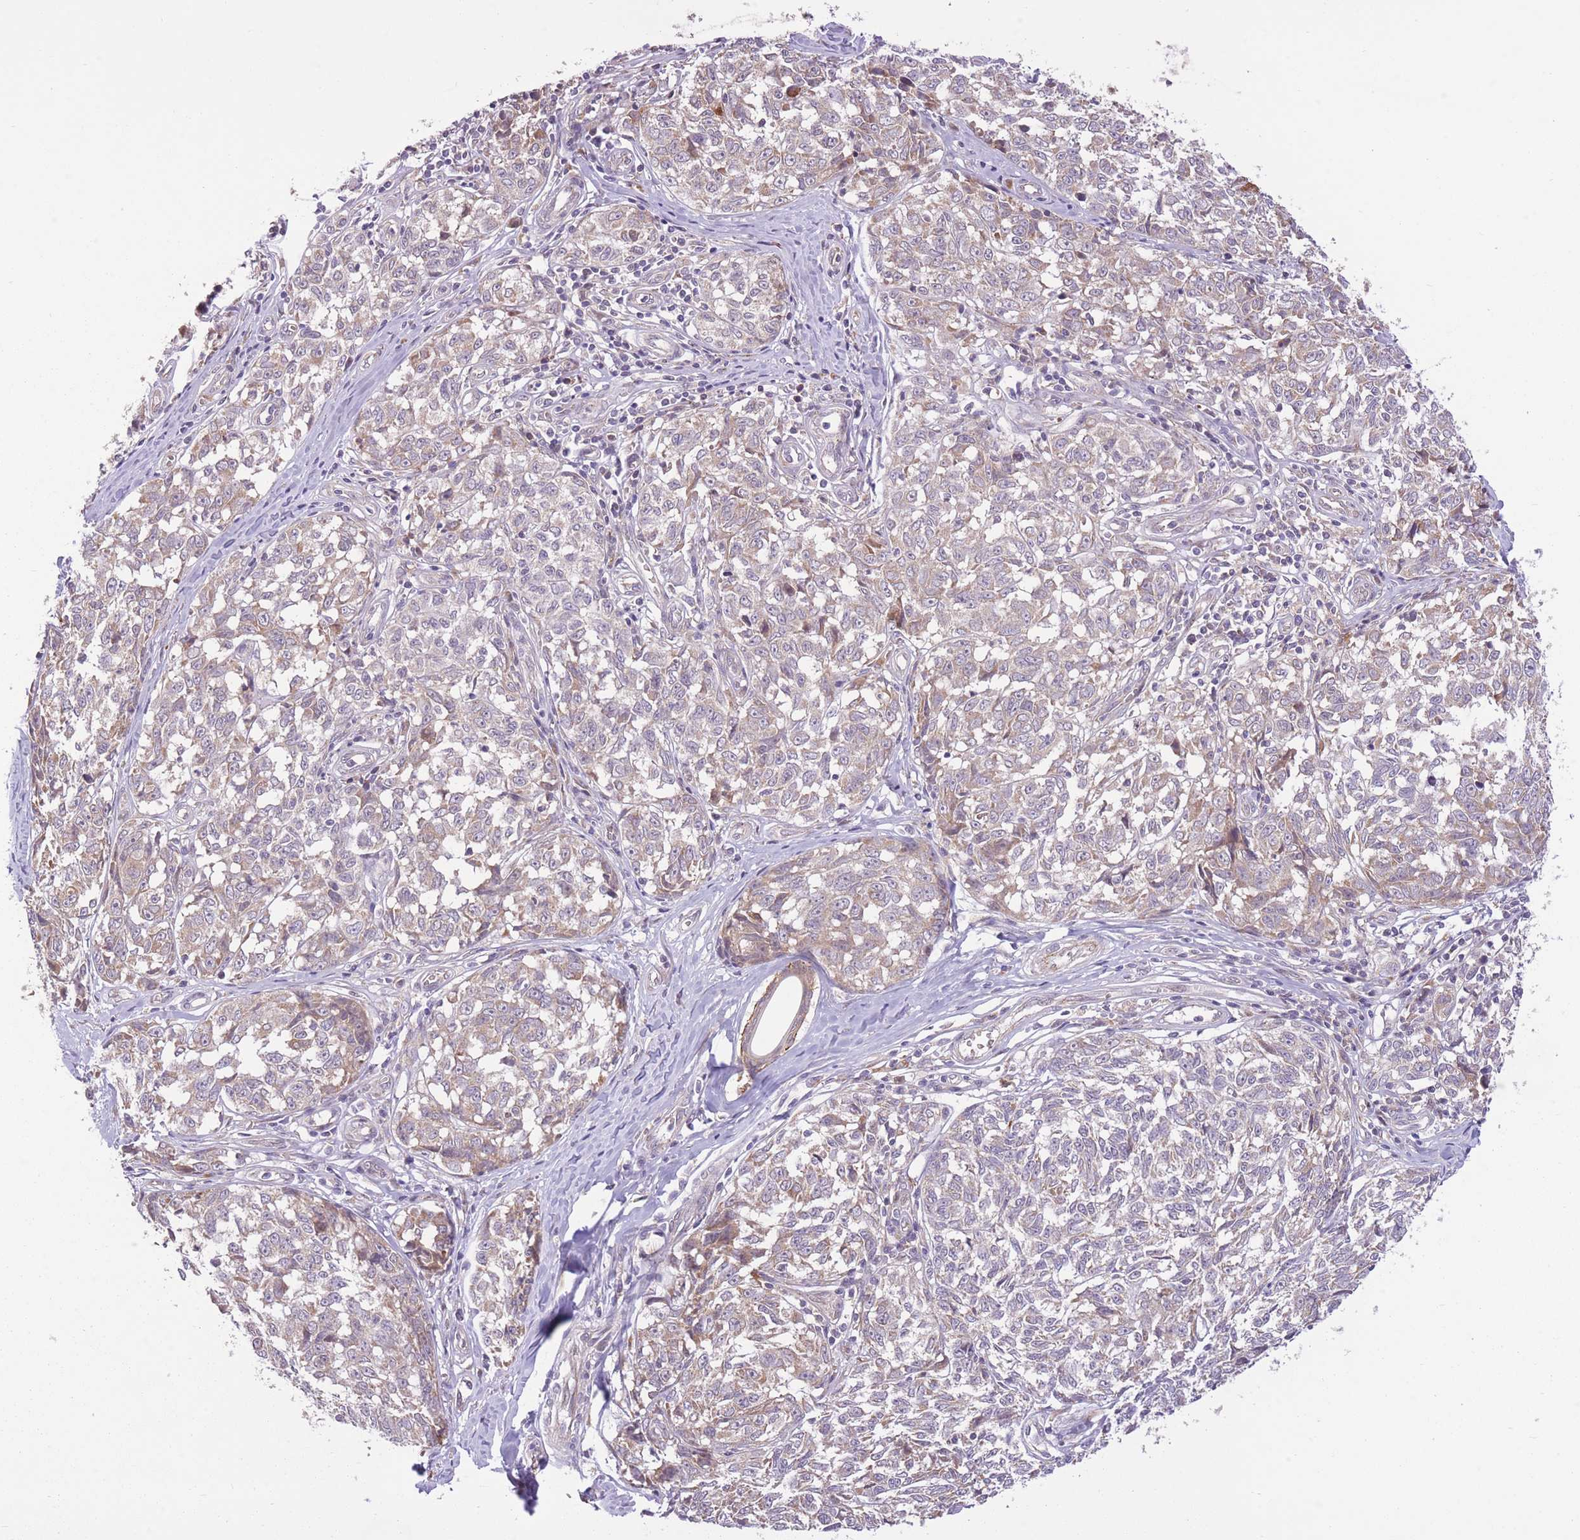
{"staining": {"intensity": "weak", "quantity": "<25%", "location": "cytoplasmic/membranous"}, "tissue": "melanoma", "cell_type": "Tumor cells", "image_type": "cancer", "snomed": [{"axis": "morphology", "description": "Normal tissue, NOS"}, {"axis": "morphology", "description": "Malignant melanoma, NOS"}, {"axis": "topography", "description": "Skin"}], "caption": "An IHC micrograph of malignant melanoma is shown. There is no staining in tumor cells of malignant melanoma.", "gene": "POLR3F", "patient": {"sex": "female", "age": 64}}